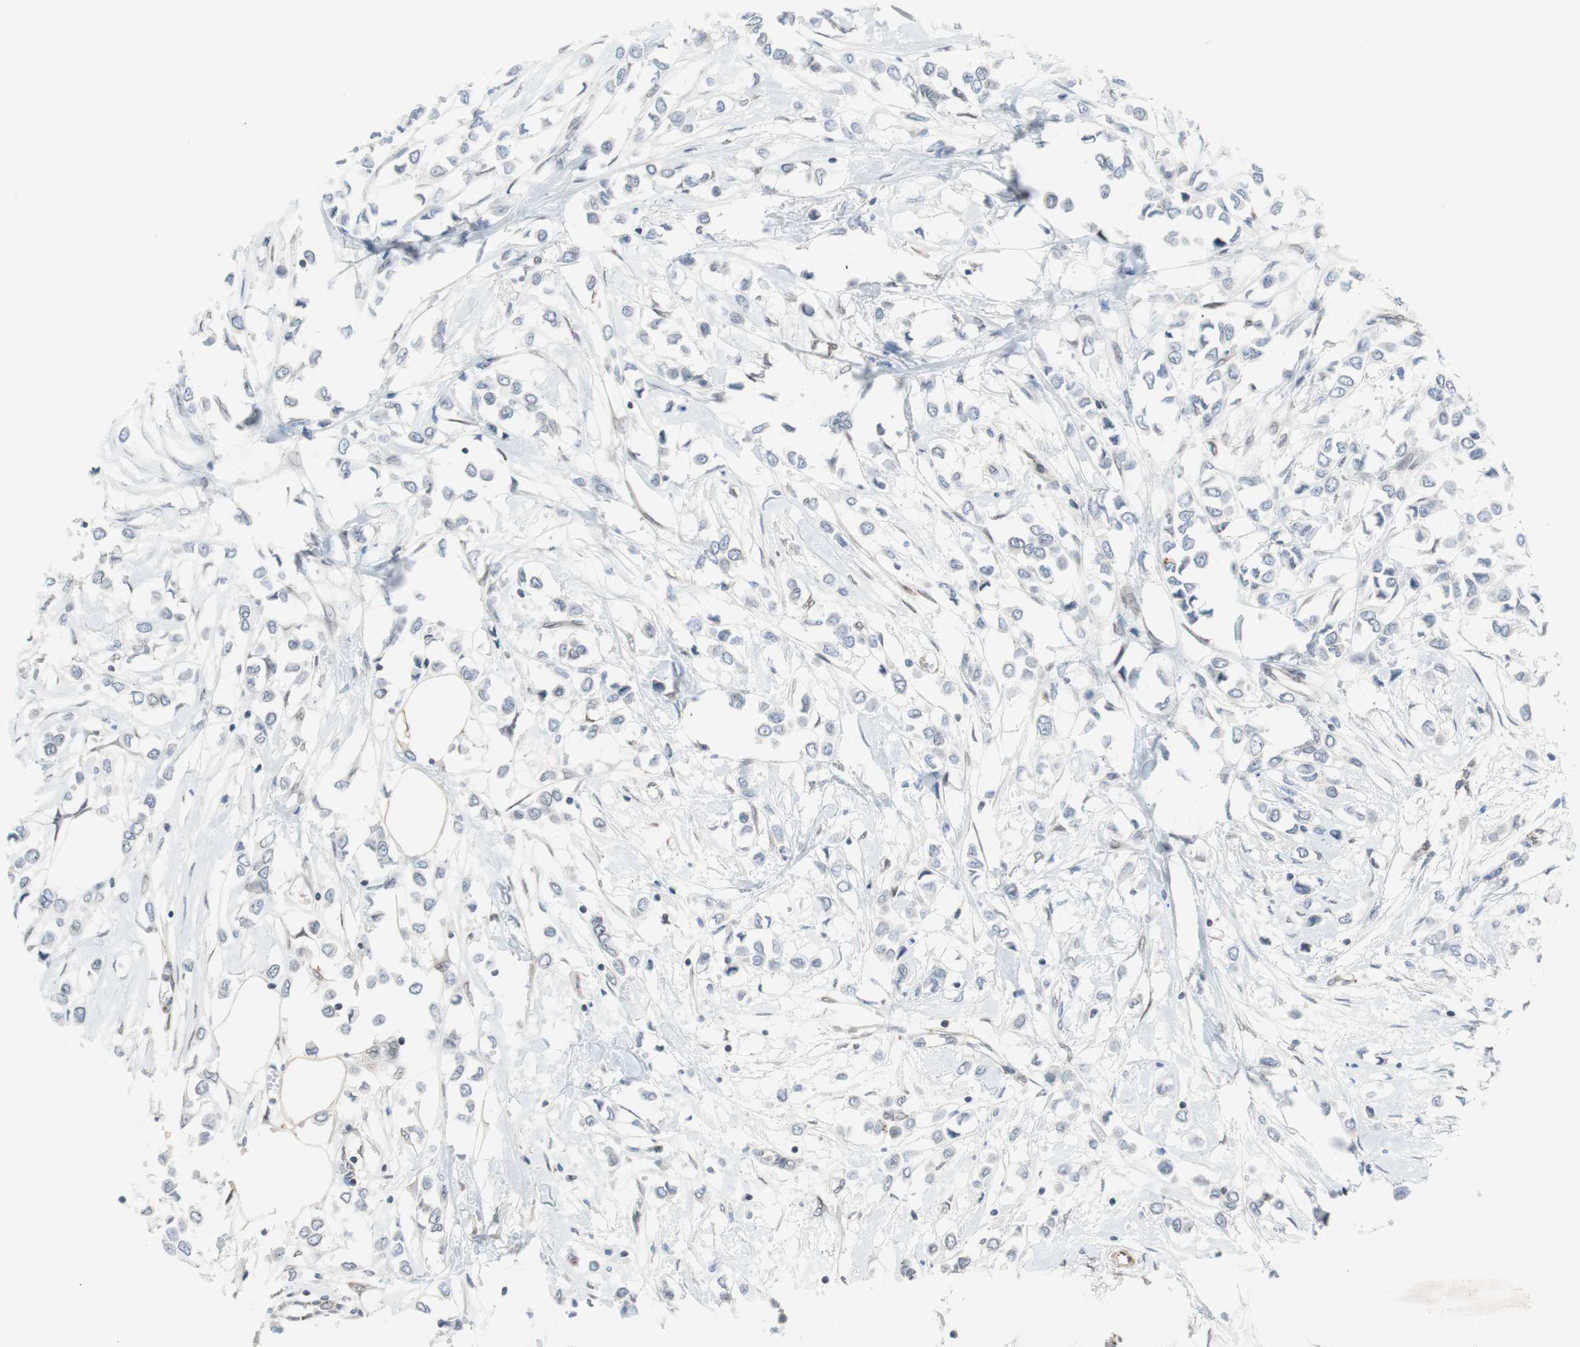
{"staining": {"intensity": "negative", "quantity": "none", "location": "none"}, "tissue": "breast cancer", "cell_type": "Tumor cells", "image_type": "cancer", "snomed": [{"axis": "morphology", "description": "Lobular carcinoma"}, {"axis": "topography", "description": "Breast"}], "caption": "A high-resolution micrograph shows immunohistochemistry staining of lobular carcinoma (breast), which shows no significant positivity in tumor cells. (DAB (3,3'-diaminobenzidine) immunohistochemistry (IHC) with hematoxylin counter stain).", "gene": "ARNT2", "patient": {"sex": "female", "age": 51}}